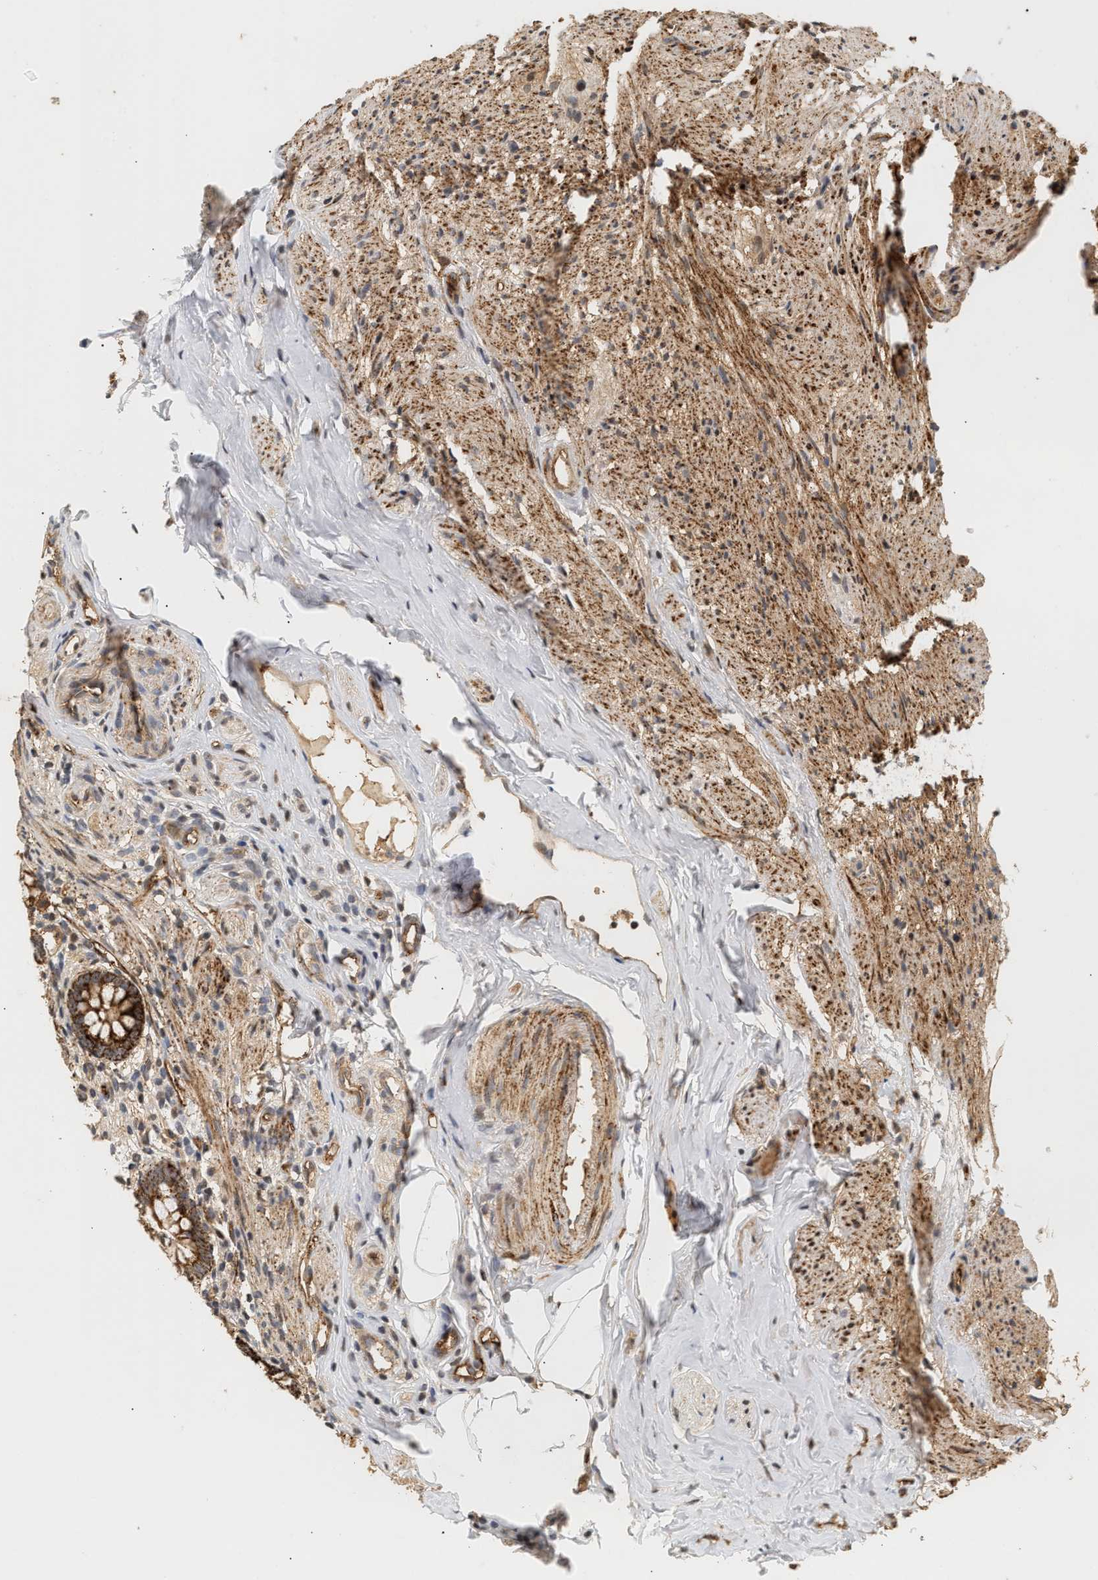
{"staining": {"intensity": "strong", "quantity": ">75%", "location": "cytoplasmic/membranous"}, "tissue": "appendix", "cell_type": "Glandular cells", "image_type": "normal", "snomed": [{"axis": "morphology", "description": "Normal tissue, NOS"}, {"axis": "topography", "description": "Appendix"}], "caption": "A high-resolution micrograph shows immunohistochemistry (IHC) staining of unremarkable appendix, which displays strong cytoplasmic/membranous positivity in approximately >75% of glandular cells.", "gene": "PLXND1", "patient": {"sex": "female", "age": 77}}